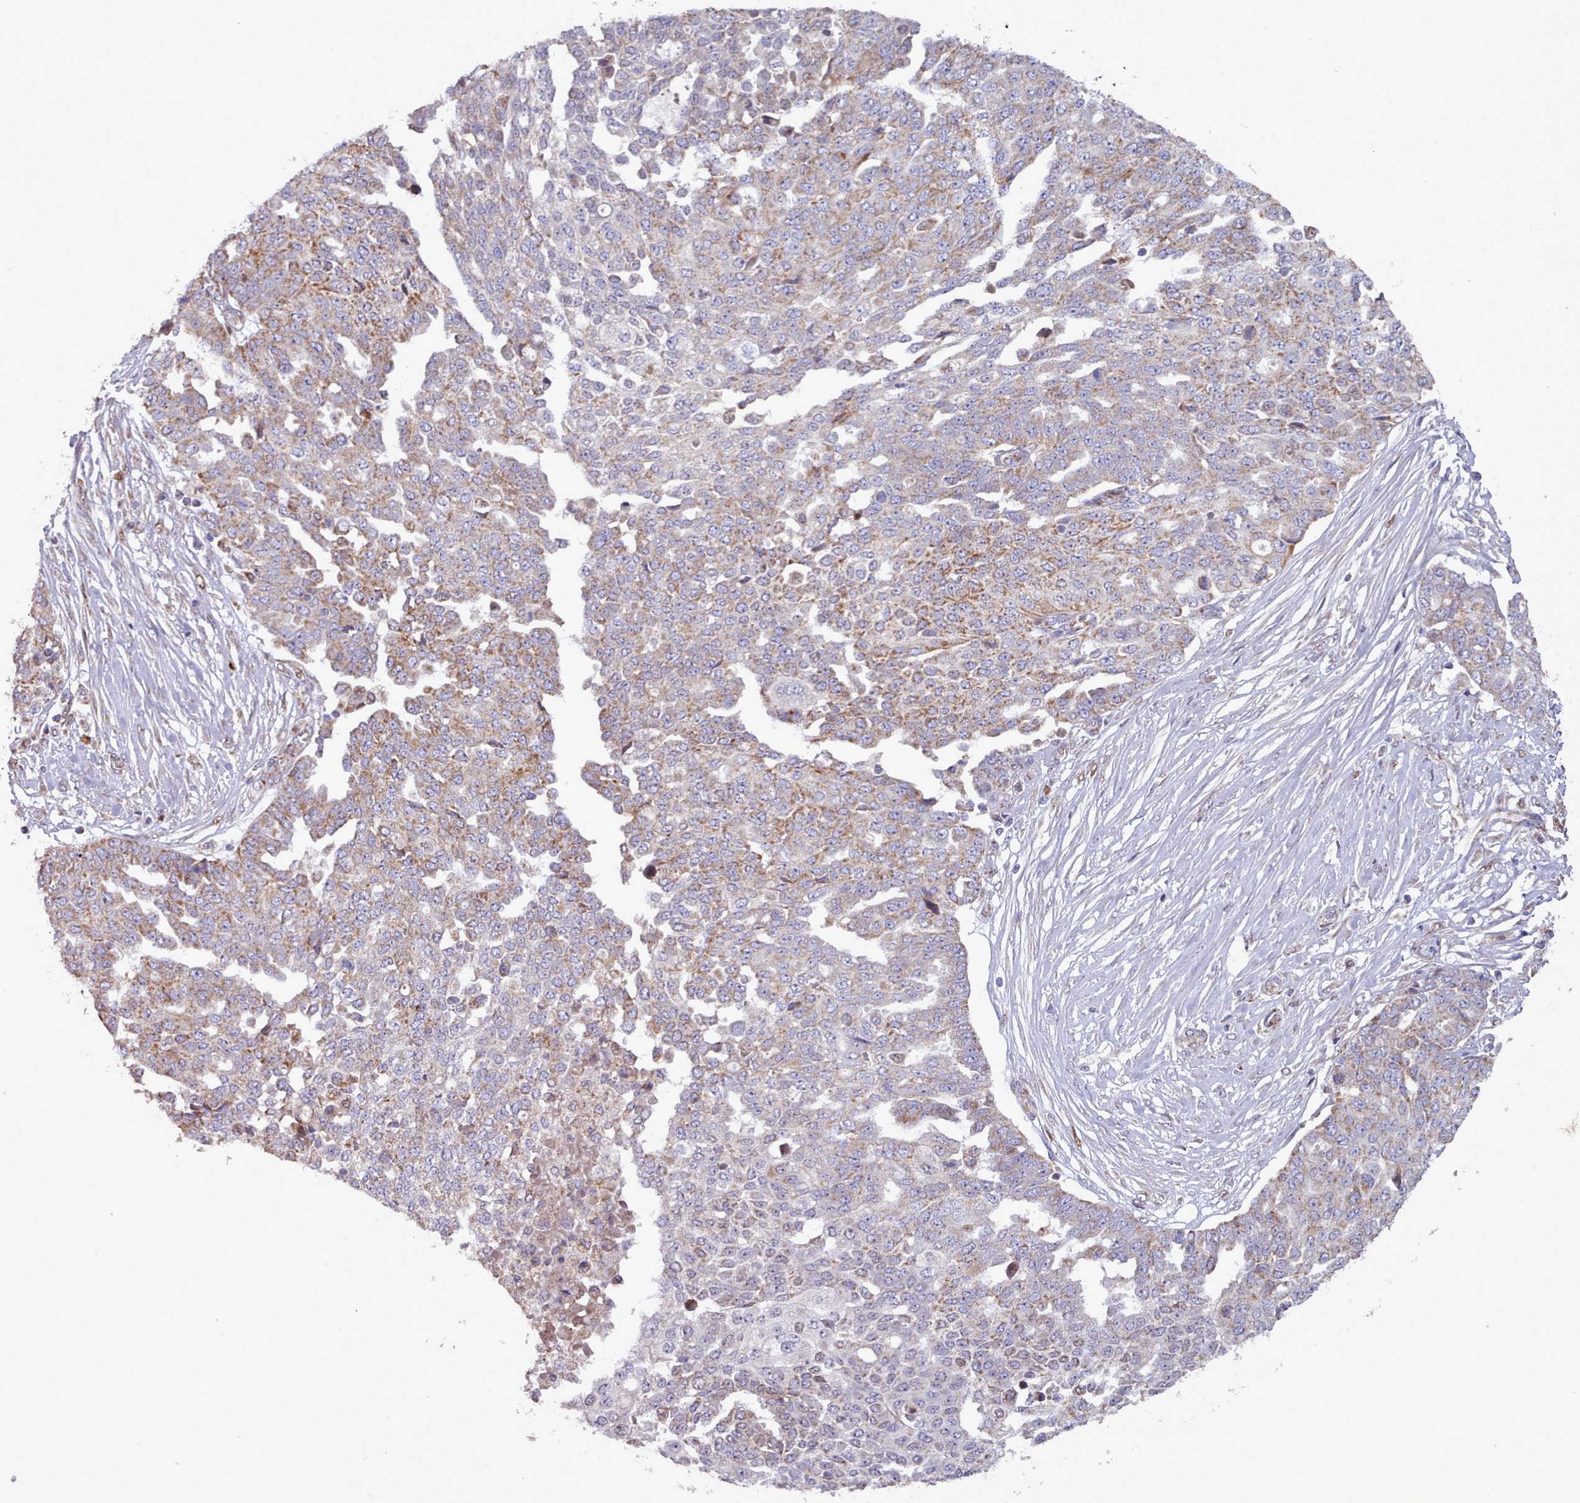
{"staining": {"intensity": "weak", "quantity": "25%-75%", "location": "cytoplasmic/membranous"}, "tissue": "ovarian cancer", "cell_type": "Tumor cells", "image_type": "cancer", "snomed": [{"axis": "morphology", "description": "Cystadenocarcinoma, serous, NOS"}, {"axis": "topography", "description": "Soft tissue"}, {"axis": "topography", "description": "Ovary"}], "caption": "The photomicrograph exhibits staining of ovarian cancer, revealing weak cytoplasmic/membranous protein expression (brown color) within tumor cells. The protein of interest is shown in brown color, while the nuclei are stained blue.", "gene": "HSDL2", "patient": {"sex": "female", "age": 57}}